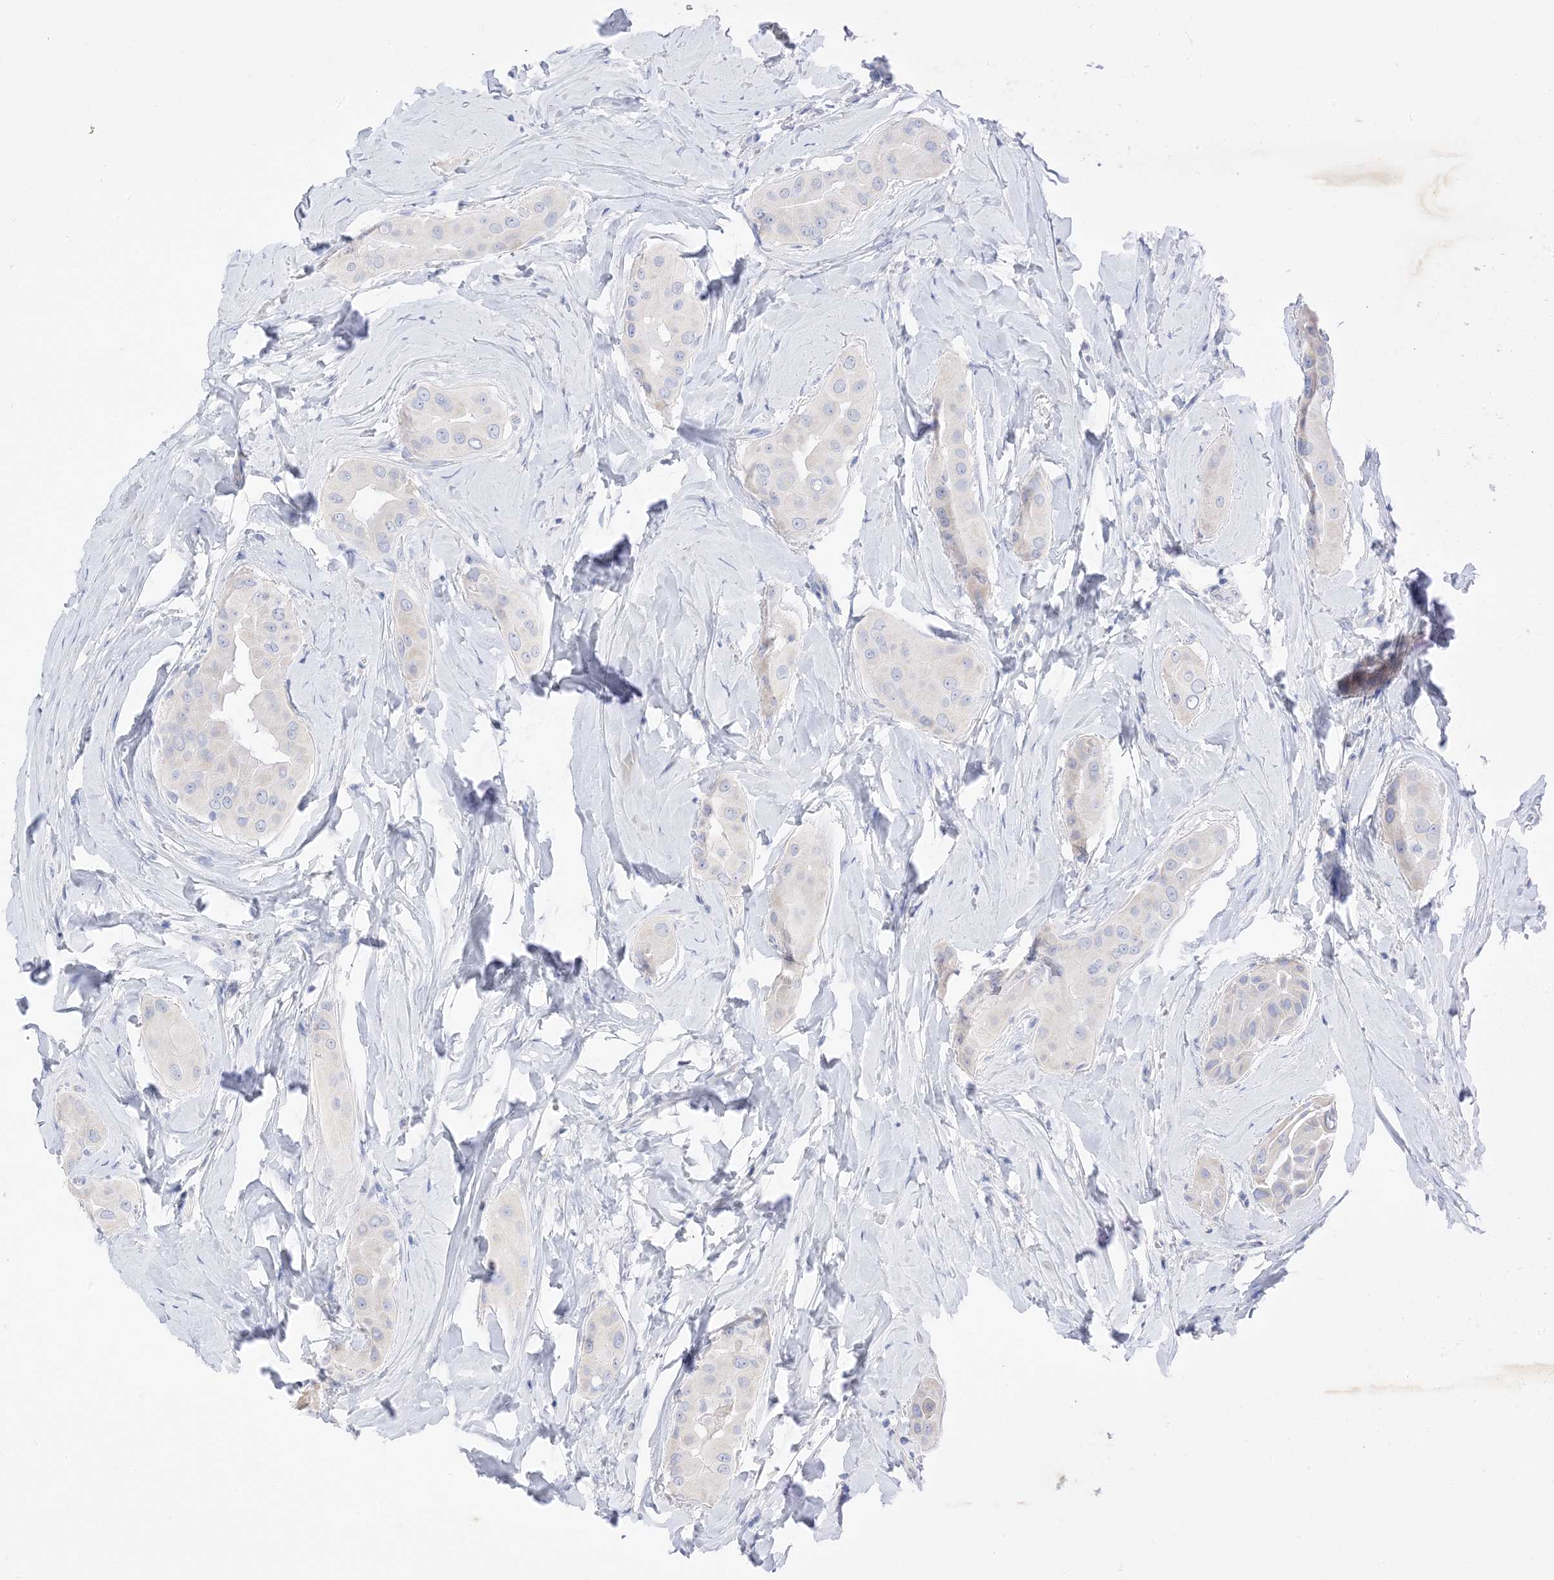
{"staining": {"intensity": "negative", "quantity": "none", "location": "none"}, "tissue": "thyroid cancer", "cell_type": "Tumor cells", "image_type": "cancer", "snomed": [{"axis": "morphology", "description": "Papillary adenocarcinoma, NOS"}, {"axis": "topography", "description": "Thyroid gland"}], "caption": "Thyroid cancer was stained to show a protein in brown. There is no significant positivity in tumor cells. (DAB IHC visualized using brightfield microscopy, high magnification).", "gene": "MUC17", "patient": {"sex": "male", "age": 33}}